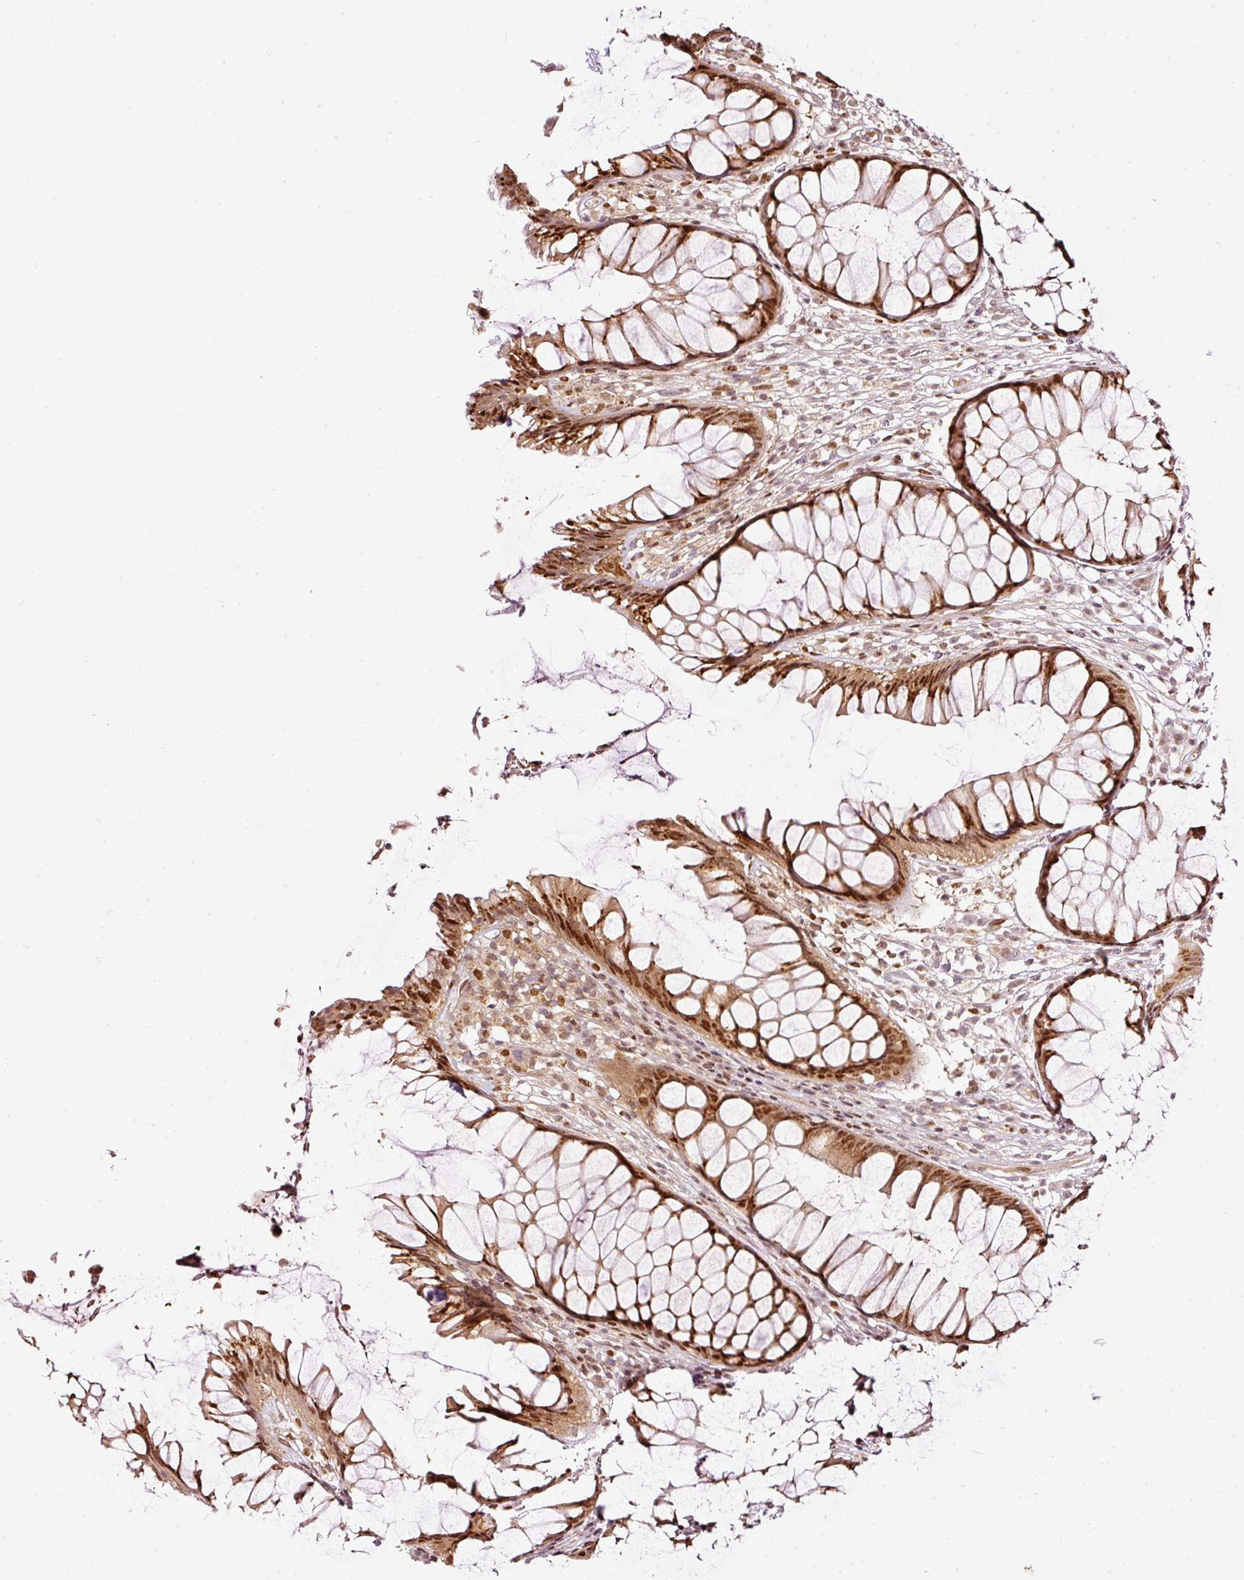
{"staining": {"intensity": "strong", "quantity": ">75%", "location": "cytoplasmic/membranous,nuclear"}, "tissue": "rectum", "cell_type": "Glandular cells", "image_type": "normal", "snomed": [{"axis": "morphology", "description": "Normal tissue, NOS"}, {"axis": "topography", "description": "Smooth muscle"}, {"axis": "topography", "description": "Rectum"}], "caption": "Brown immunohistochemical staining in benign human rectum reveals strong cytoplasmic/membranous,nuclear positivity in approximately >75% of glandular cells. The staining is performed using DAB (3,3'-diaminobenzidine) brown chromogen to label protein expression. The nuclei are counter-stained blue using hematoxylin.", "gene": "ZNF778", "patient": {"sex": "male", "age": 53}}